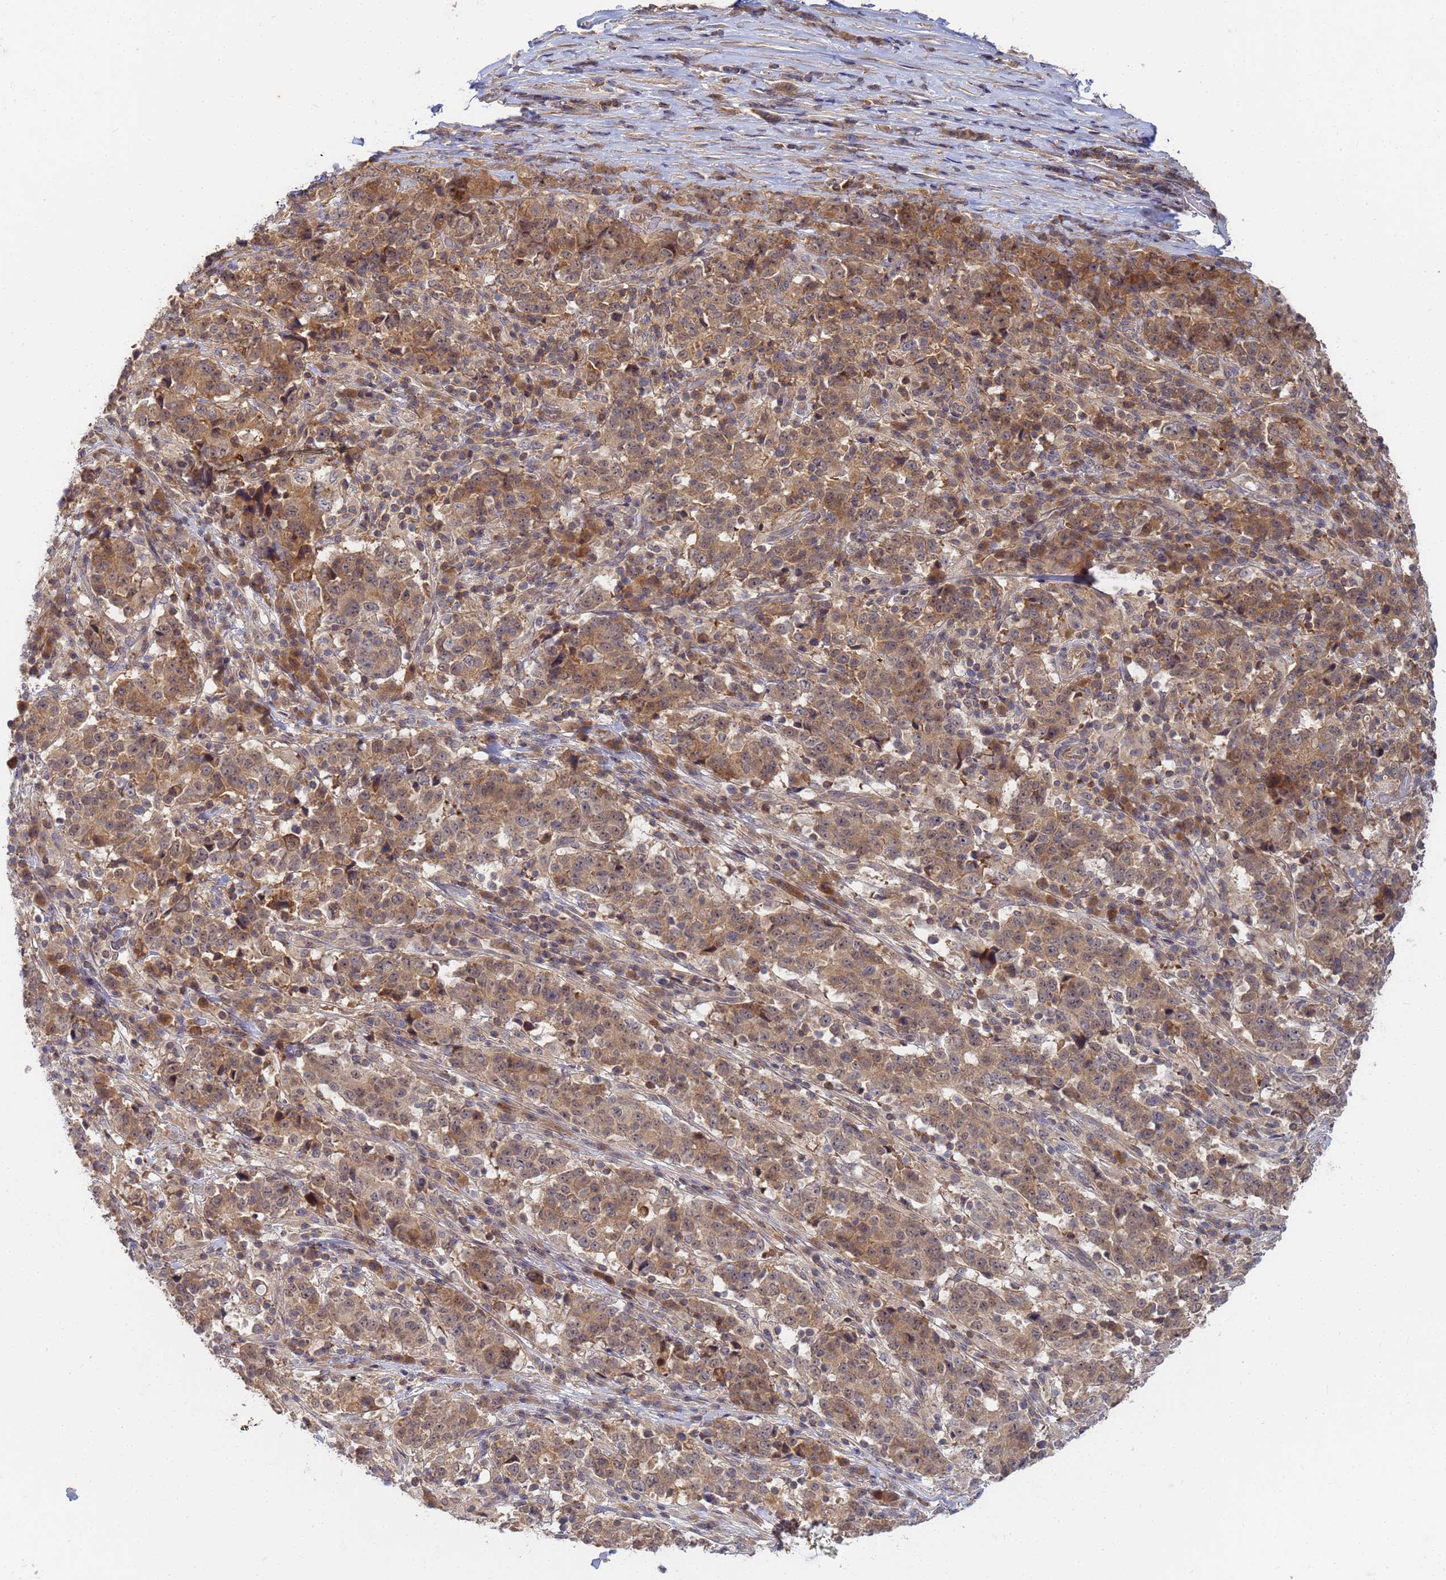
{"staining": {"intensity": "moderate", "quantity": ">75%", "location": "cytoplasmic/membranous,nuclear"}, "tissue": "stomach cancer", "cell_type": "Tumor cells", "image_type": "cancer", "snomed": [{"axis": "morphology", "description": "Adenocarcinoma, NOS"}, {"axis": "topography", "description": "Stomach"}], "caption": "Immunohistochemical staining of stomach cancer demonstrates medium levels of moderate cytoplasmic/membranous and nuclear expression in about >75% of tumor cells.", "gene": "SHARPIN", "patient": {"sex": "male", "age": 59}}